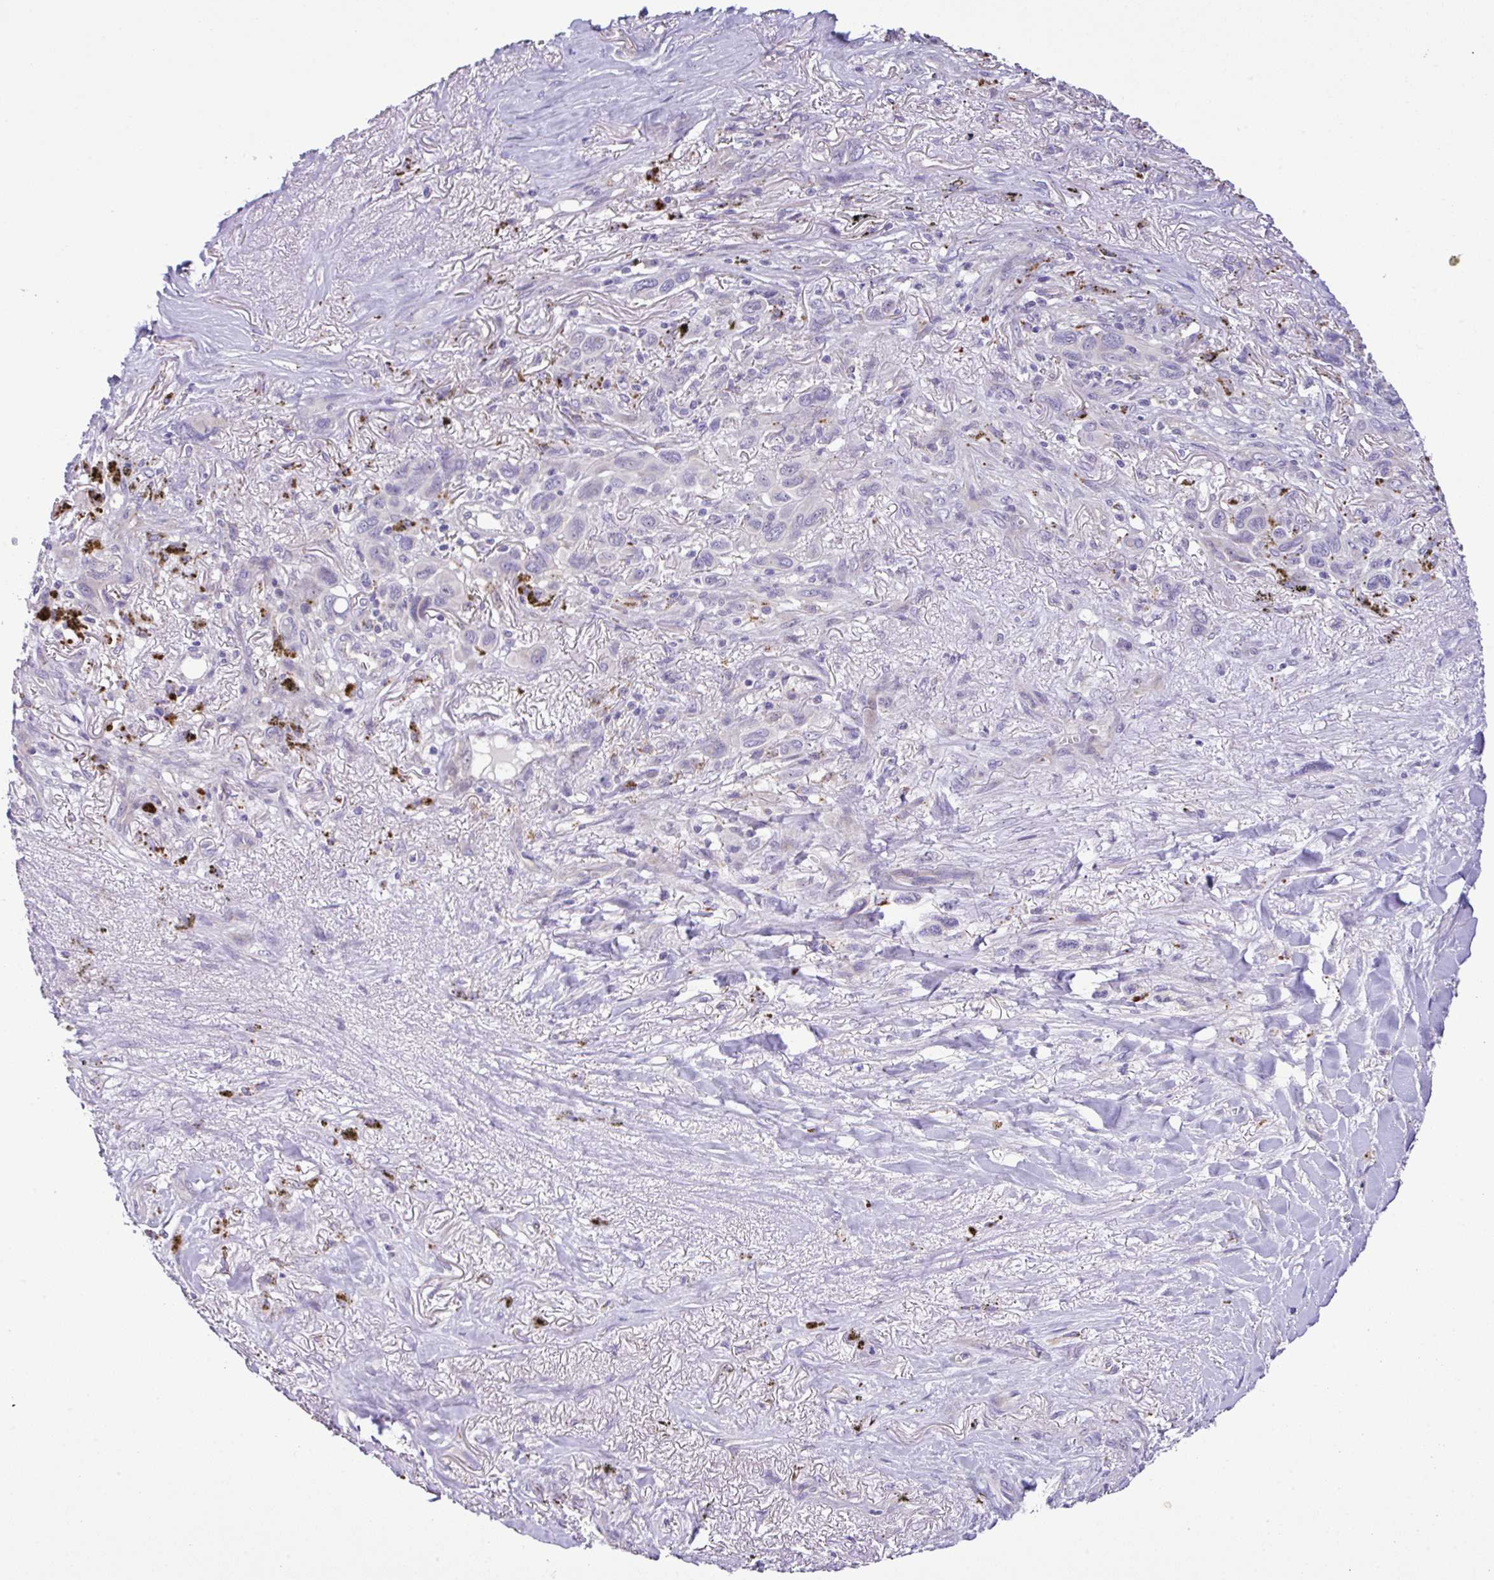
{"staining": {"intensity": "negative", "quantity": "none", "location": "none"}, "tissue": "melanoma", "cell_type": "Tumor cells", "image_type": "cancer", "snomed": [{"axis": "morphology", "description": "Malignant melanoma, Metastatic site"}, {"axis": "topography", "description": "Lung"}], "caption": "Immunohistochemistry (IHC) photomicrograph of human melanoma stained for a protein (brown), which shows no positivity in tumor cells.", "gene": "EPN3", "patient": {"sex": "male", "age": 48}}